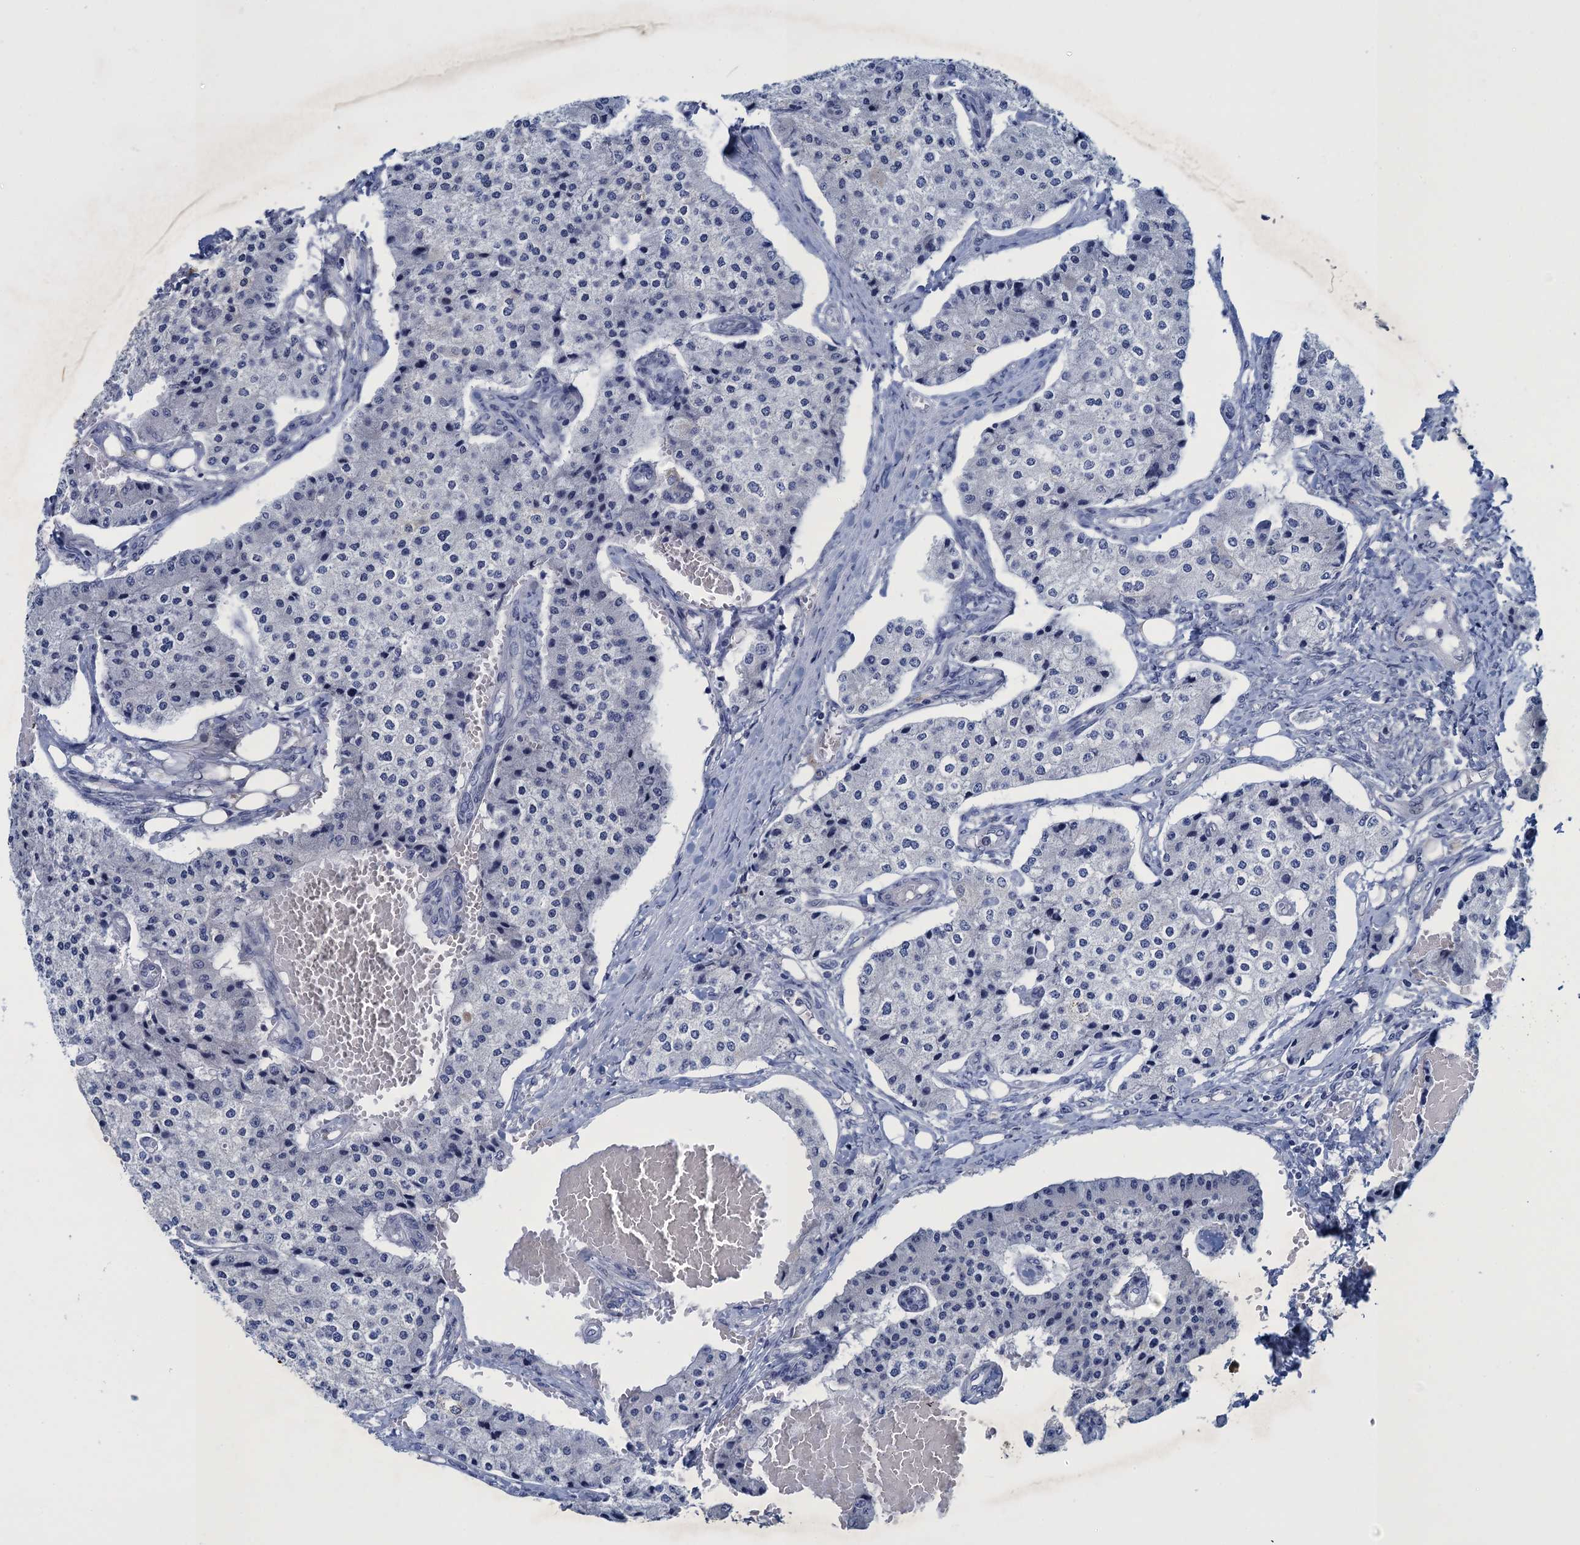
{"staining": {"intensity": "negative", "quantity": "none", "location": "none"}, "tissue": "carcinoid", "cell_type": "Tumor cells", "image_type": "cancer", "snomed": [{"axis": "morphology", "description": "Carcinoid, malignant, NOS"}, {"axis": "topography", "description": "Colon"}], "caption": "Tumor cells are negative for brown protein staining in malignant carcinoid.", "gene": "SCEL", "patient": {"sex": "female", "age": 52}}